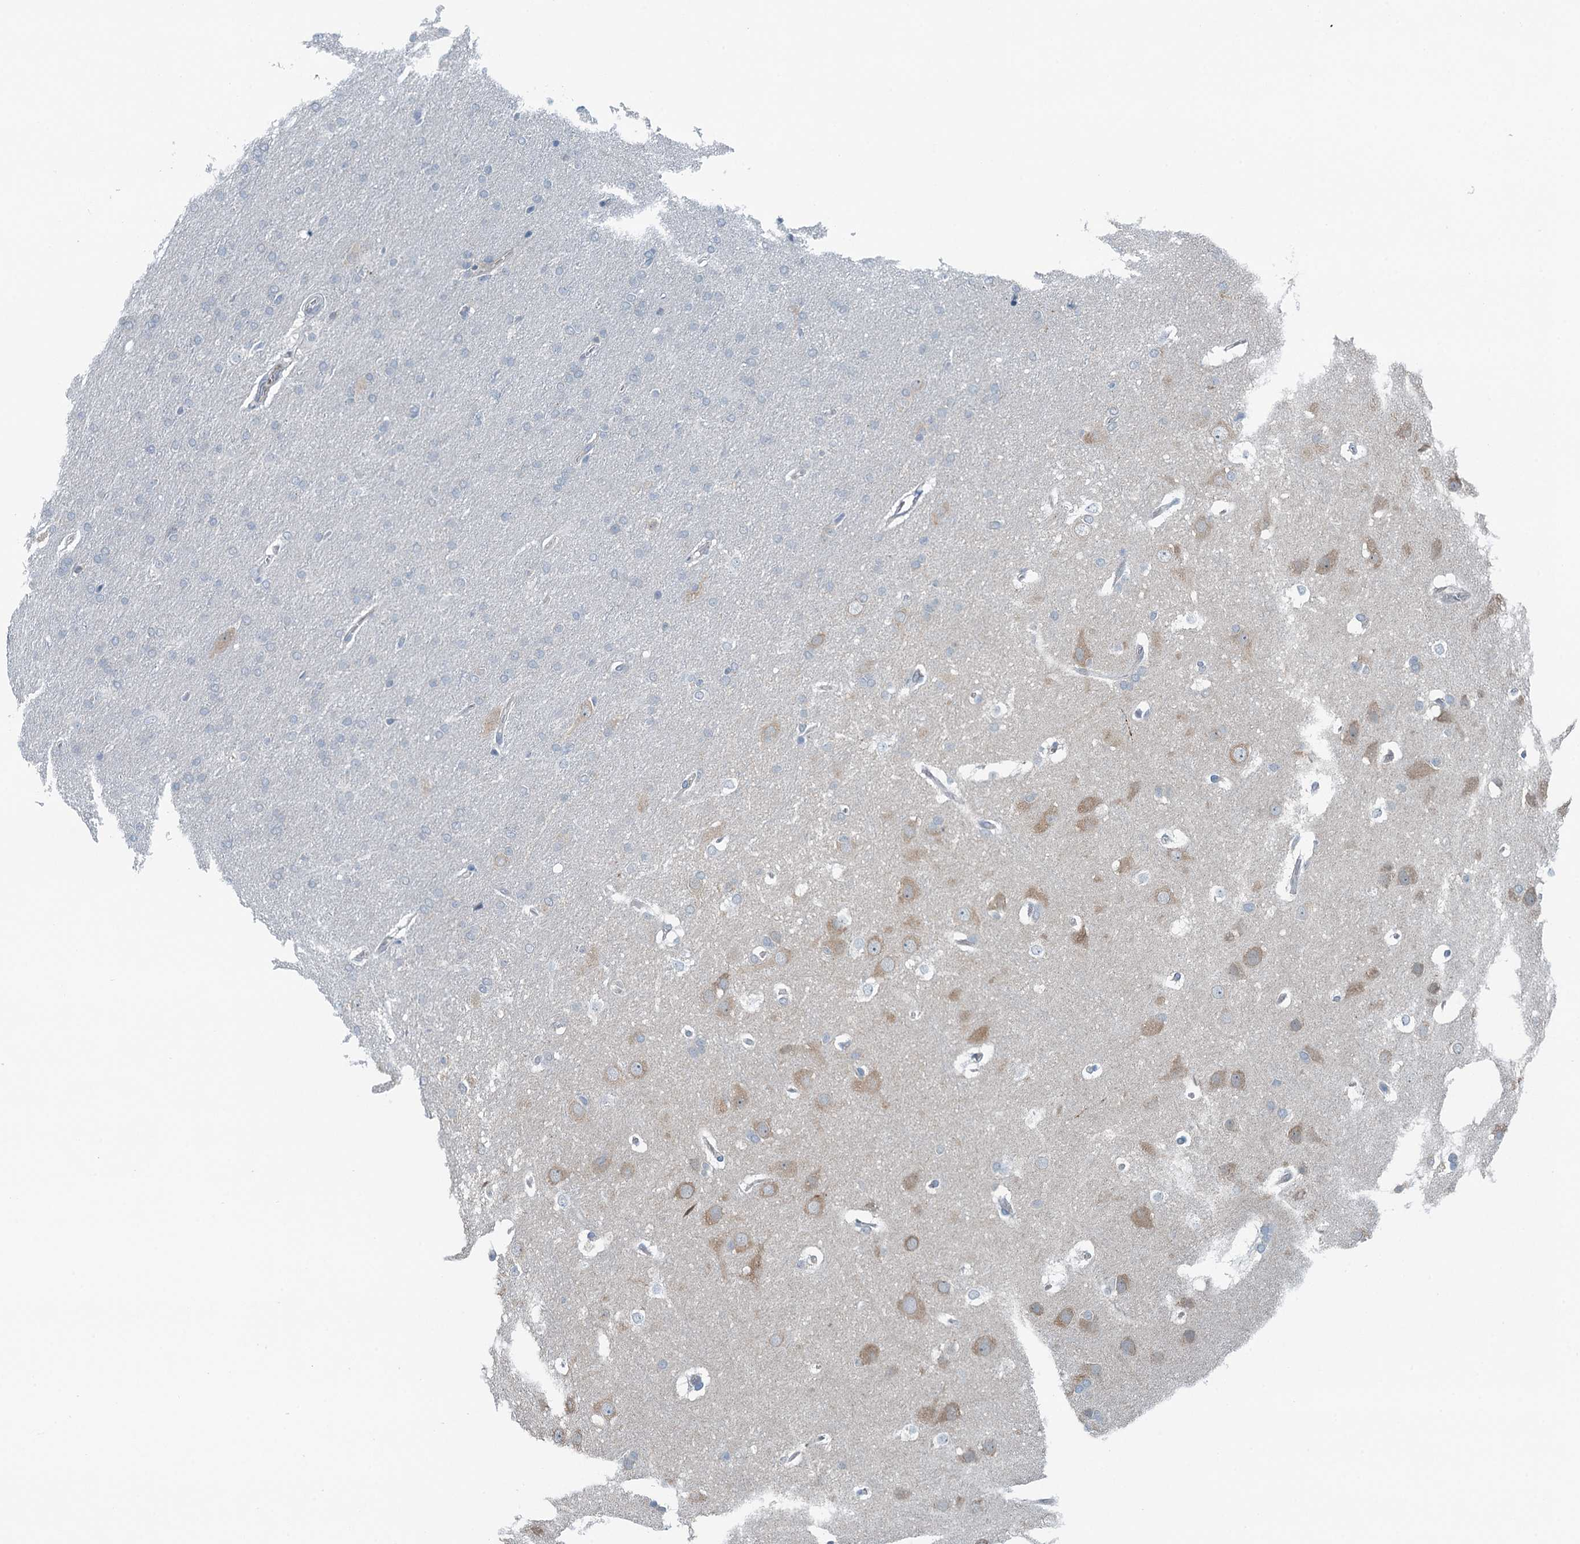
{"staining": {"intensity": "negative", "quantity": "none", "location": "none"}, "tissue": "glioma", "cell_type": "Tumor cells", "image_type": "cancer", "snomed": [{"axis": "morphology", "description": "Glioma, malignant, Low grade"}, {"axis": "topography", "description": "Brain"}], "caption": "Immunohistochemistry (IHC) histopathology image of low-grade glioma (malignant) stained for a protein (brown), which displays no positivity in tumor cells.", "gene": "GFOD2", "patient": {"sex": "female", "age": 32}}